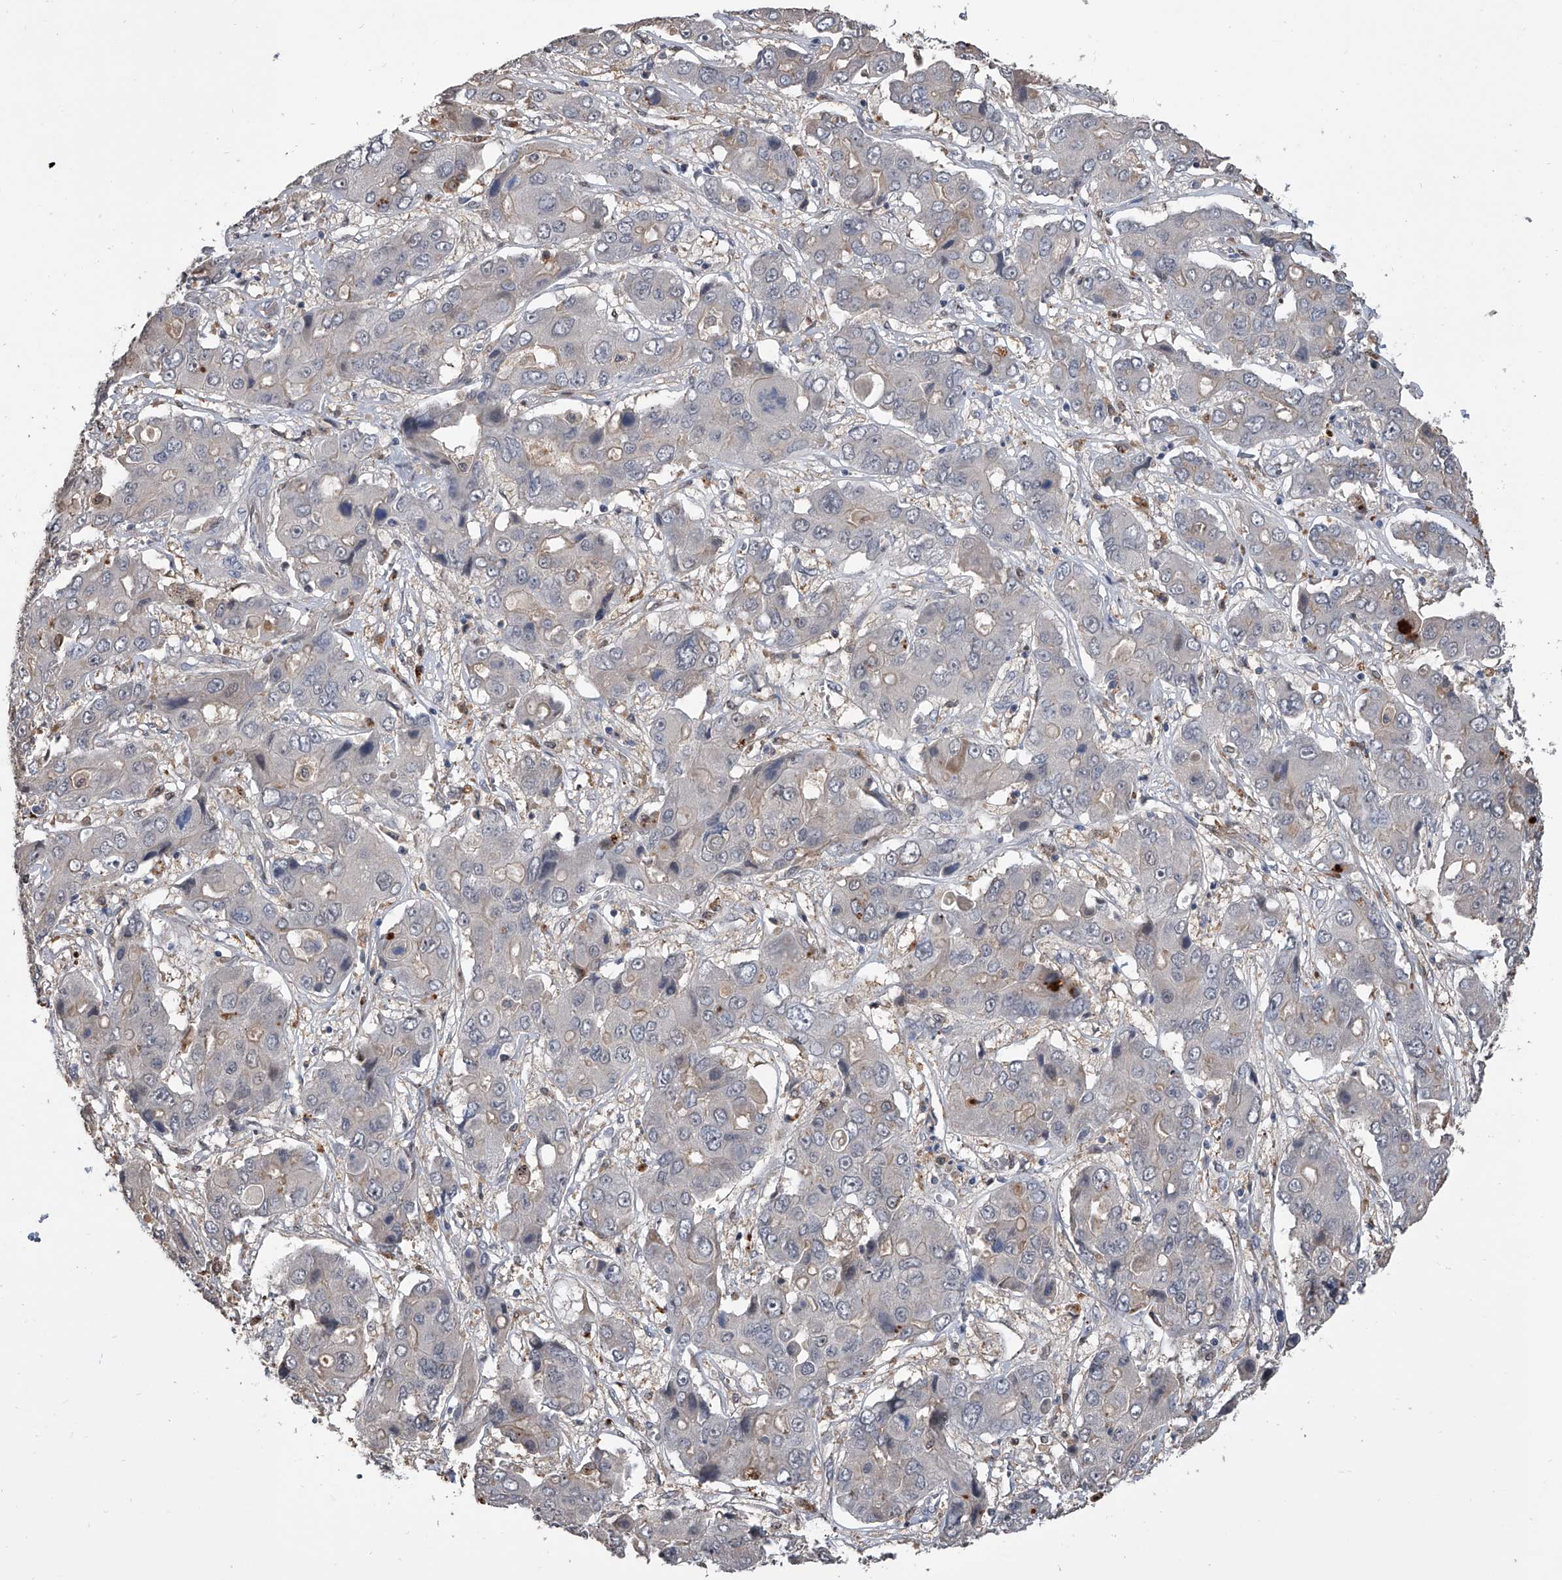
{"staining": {"intensity": "weak", "quantity": "<25%", "location": "cytoplasmic/membranous"}, "tissue": "liver cancer", "cell_type": "Tumor cells", "image_type": "cancer", "snomed": [{"axis": "morphology", "description": "Cholangiocarcinoma"}, {"axis": "topography", "description": "Liver"}], "caption": "High power microscopy photomicrograph of an IHC histopathology image of liver cholangiocarcinoma, revealing no significant staining in tumor cells.", "gene": "DOCK9", "patient": {"sex": "male", "age": 67}}